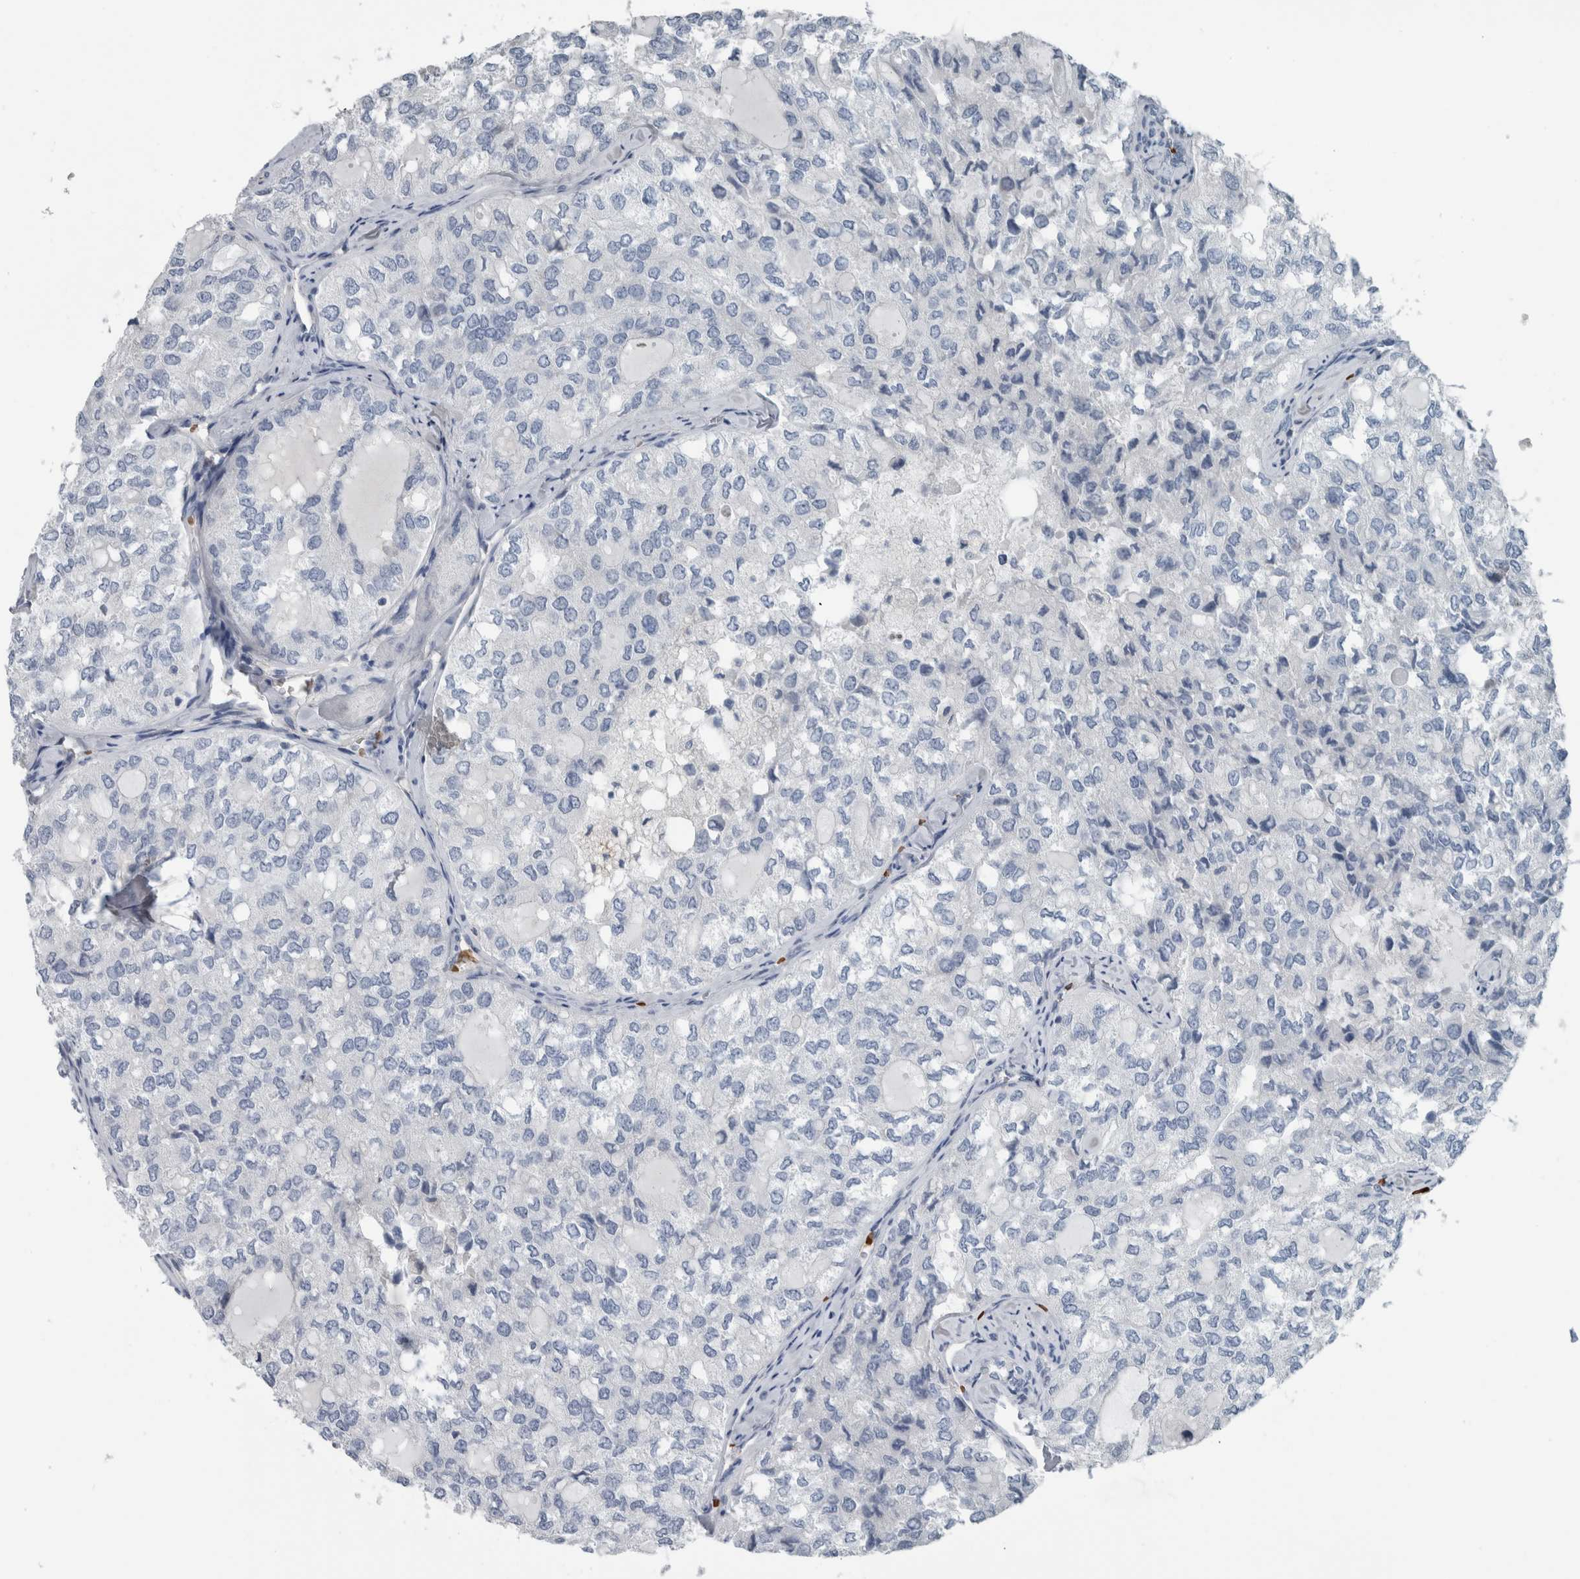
{"staining": {"intensity": "negative", "quantity": "none", "location": "none"}, "tissue": "thyroid cancer", "cell_type": "Tumor cells", "image_type": "cancer", "snomed": [{"axis": "morphology", "description": "Follicular adenoma carcinoma, NOS"}, {"axis": "topography", "description": "Thyroid gland"}], "caption": "The IHC image has no significant staining in tumor cells of thyroid cancer (follicular adenoma carcinoma) tissue. (Stains: DAB (3,3'-diaminobenzidine) IHC with hematoxylin counter stain, Microscopy: brightfield microscopy at high magnification).", "gene": "SH3GL2", "patient": {"sex": "male", "age": 75}}